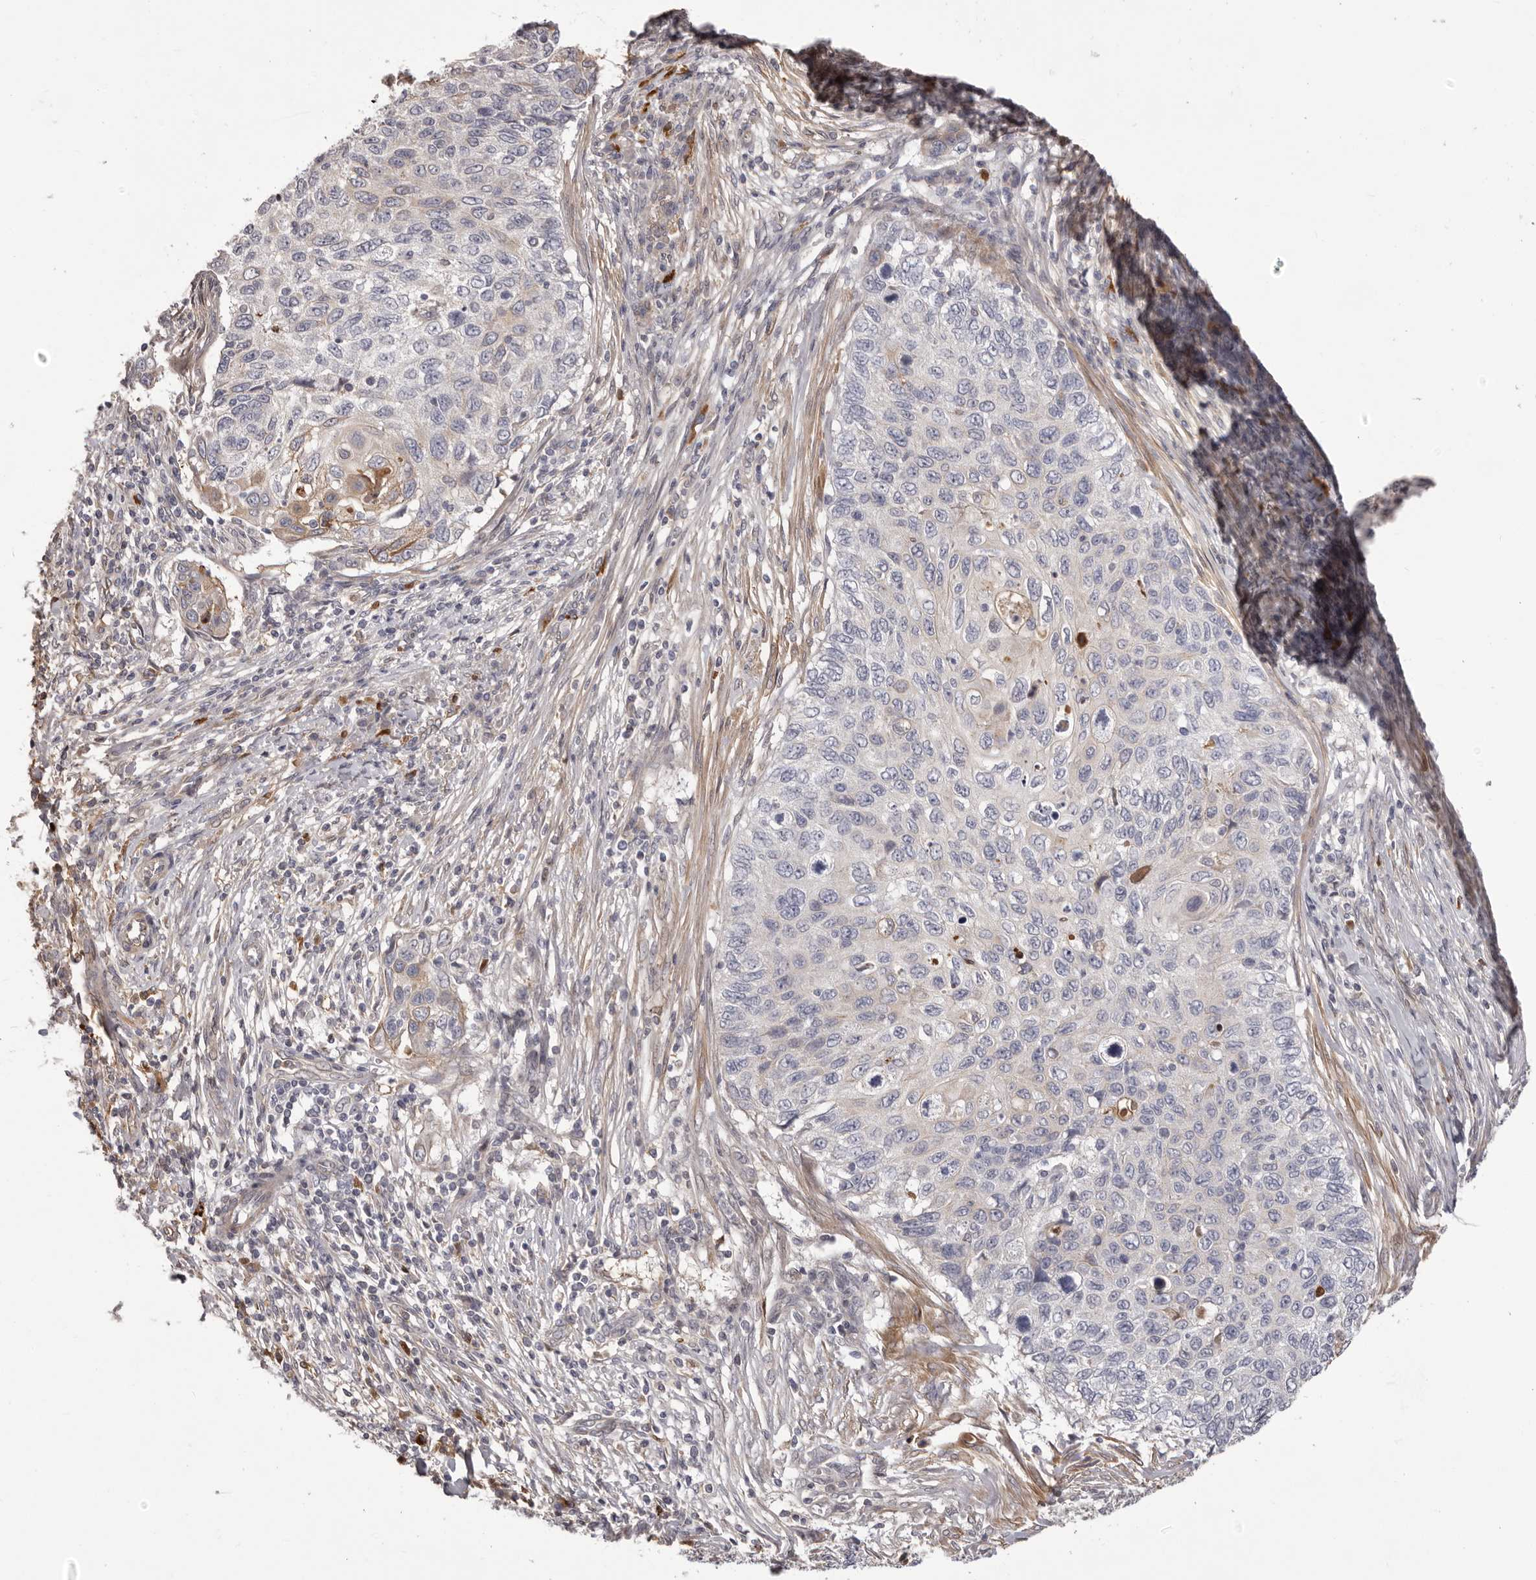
{"staining": {"intensity": "weak", "quantity": "<25%", "location": "cytoplasmic/membranous"}, "tissue": "cervical cancer", "cell_type": "Tumor cells", "image_type": "cancer", "snomed": [{"axis": "morphology", "description": "Squamous cell carcinoma, NOS"}, {"axis": "topography", "description": "Cervix"}], "caption": "Cervical cancer (squamous cell carcinoma) was stained to show a protein in brown. There is no significant staining in tumor cells.", "gene": "OTUD3", "patient": {"sex": "female", "age": 70}}